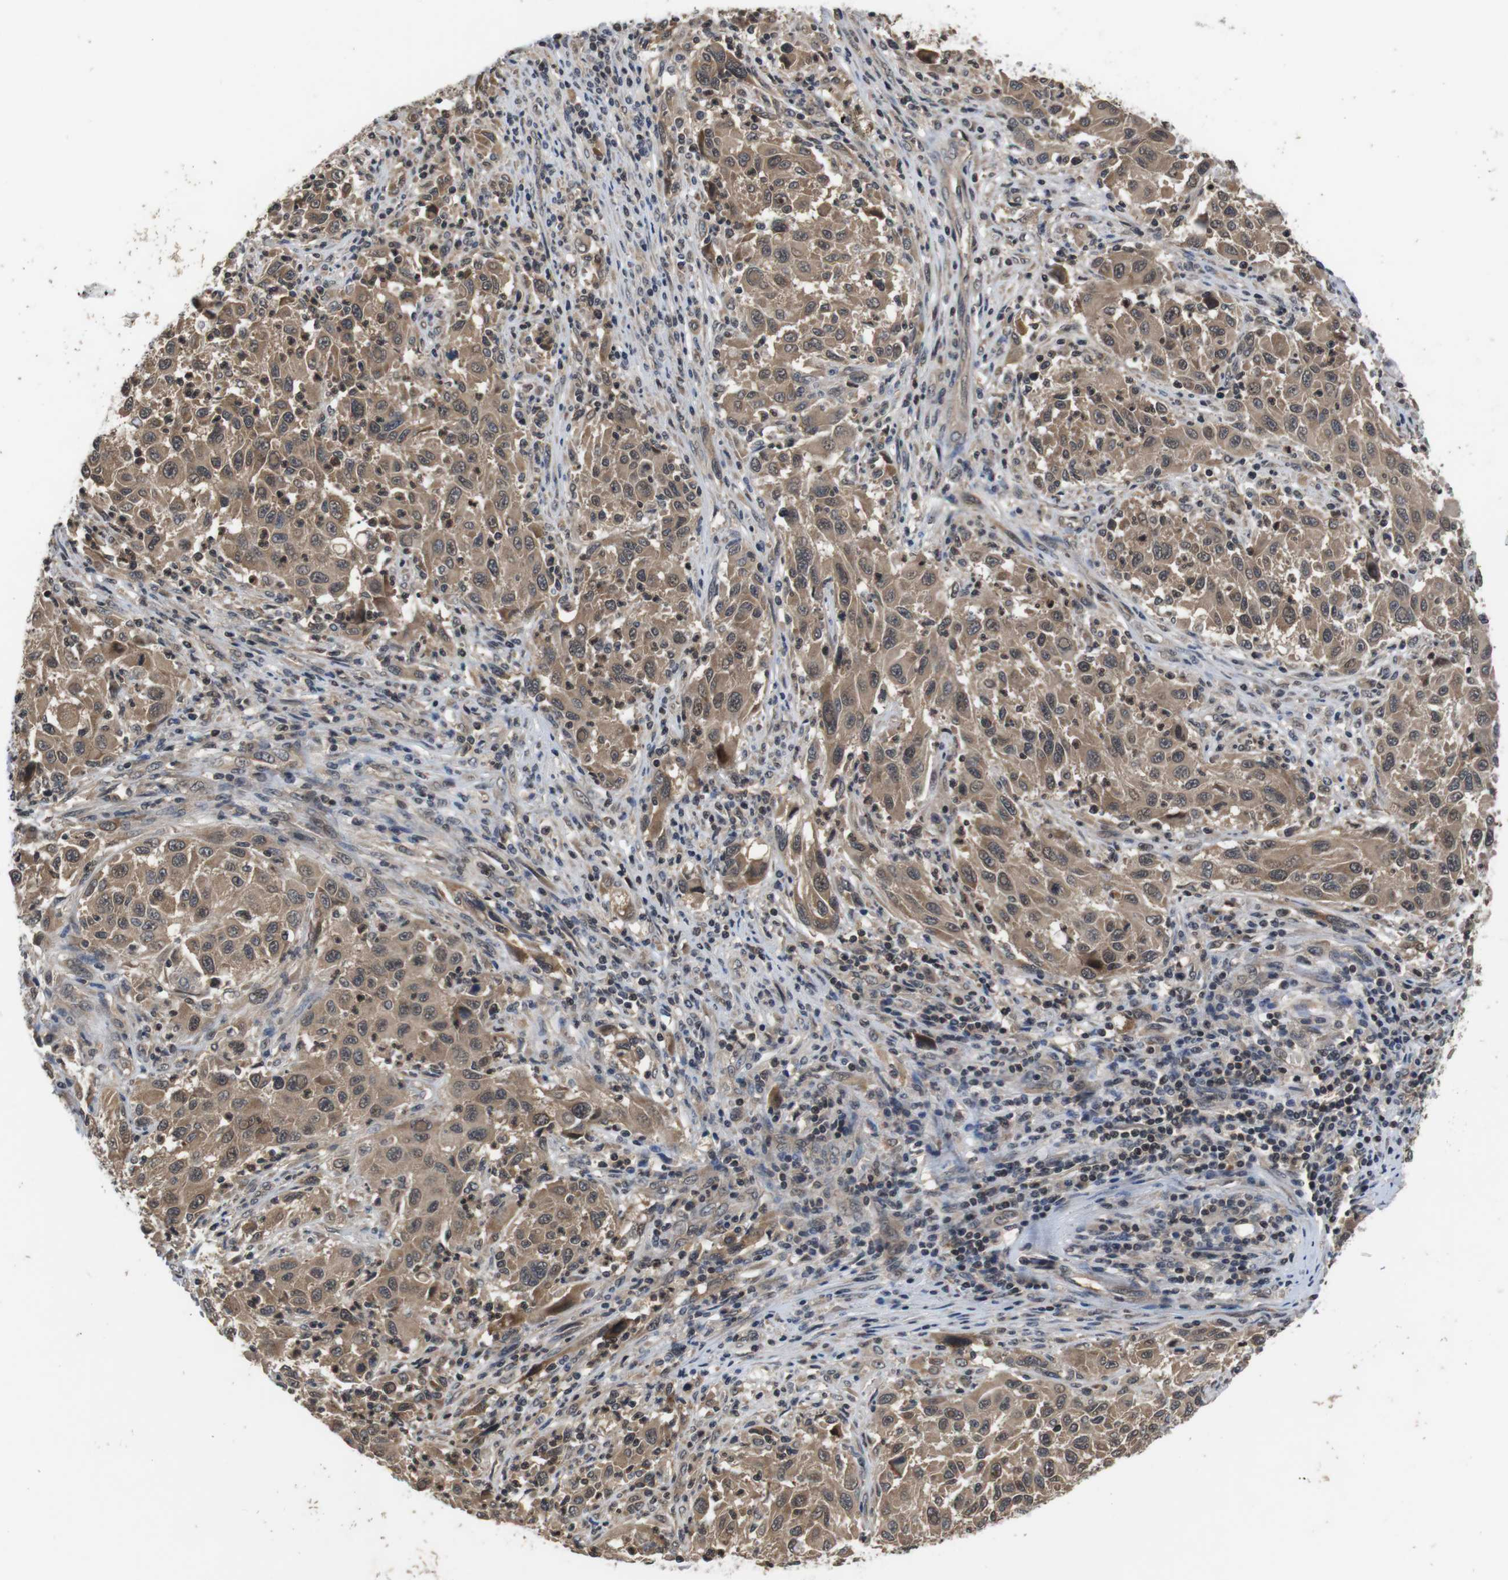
{"staining": {"intensity": "moderate", "quantity": ">75%", "location": "cytoplasmic/membranous"}, "tissue": "melanoma", "cell_type": "Tumor cells", "image_type": "cancer", "snomed": [{"axis": "morphology", "description": "Malignant melanoma, Metastatic site"}, {"axis": "topography", "description": "Lymph node"}], "caption": "This photomicrograph shows immunohistochemistry (IHC) staining of melanoma, with medium moderate cytoplasmic/membranous positivity in about >75% of tumor cells.", "gene": "FADD", "patient": {"sex": "male", "age": 61}}